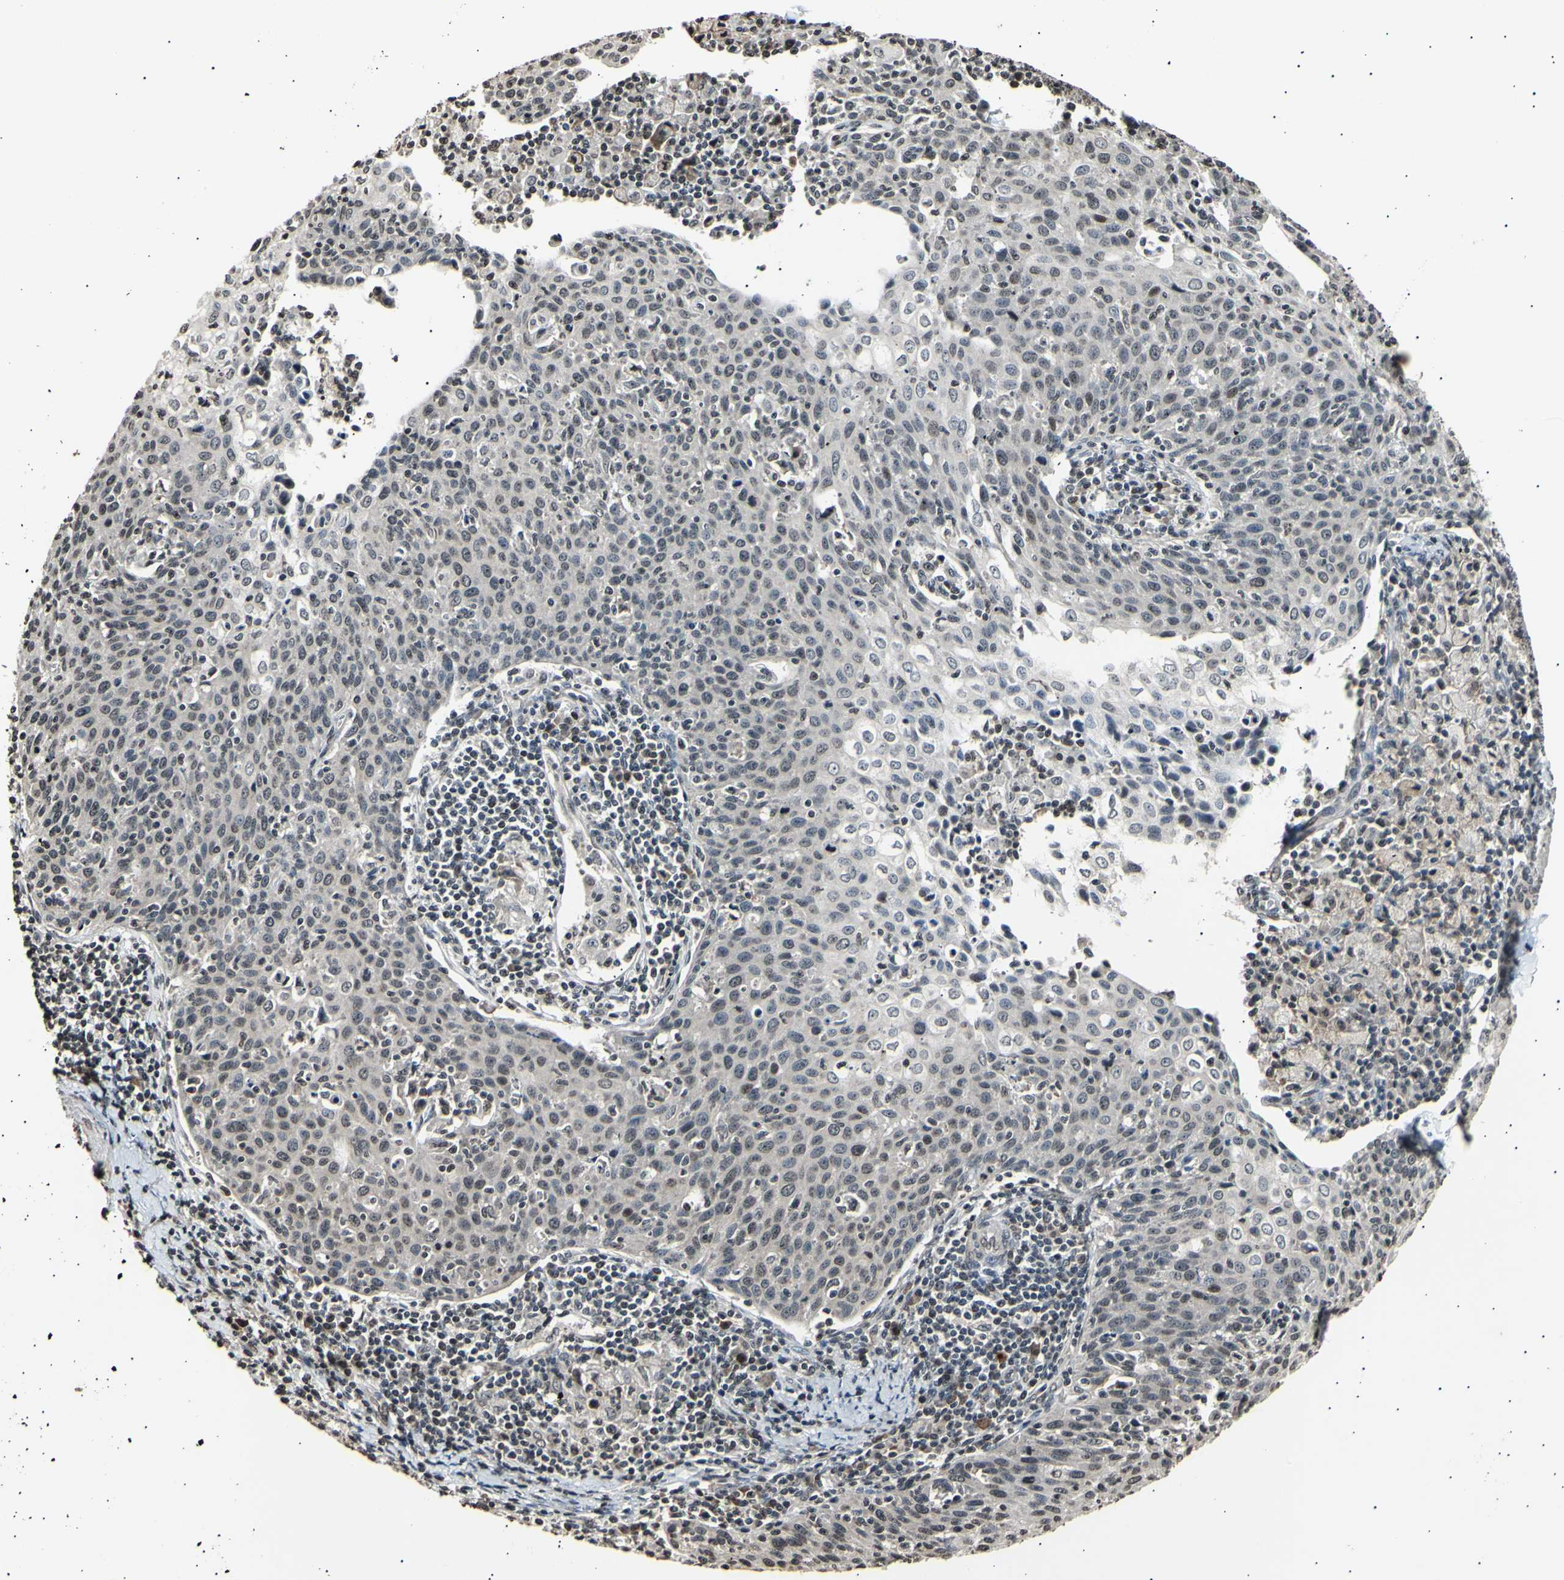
{"staining": {"intensity": "negative", "quantity": "none", "location": "none"}, "tissue": "cervical cancer", "cell_type": "Tumor cells", "image_type": "cancer", "snomed": [{"axis": "morphology", "description": "Squamous cell carcinoma, NOS"}, {"axis": "topography", "description": "Cervix"}], "caption": "Immunohistochemistry histopathology image of human cervical cancer (squamous cell carcinoma) stained for a protein (brown), which demonstrates no staining in tumor cells.", "gene": "ANAPC7", "patient": {"sex": "female", "age": 38}}